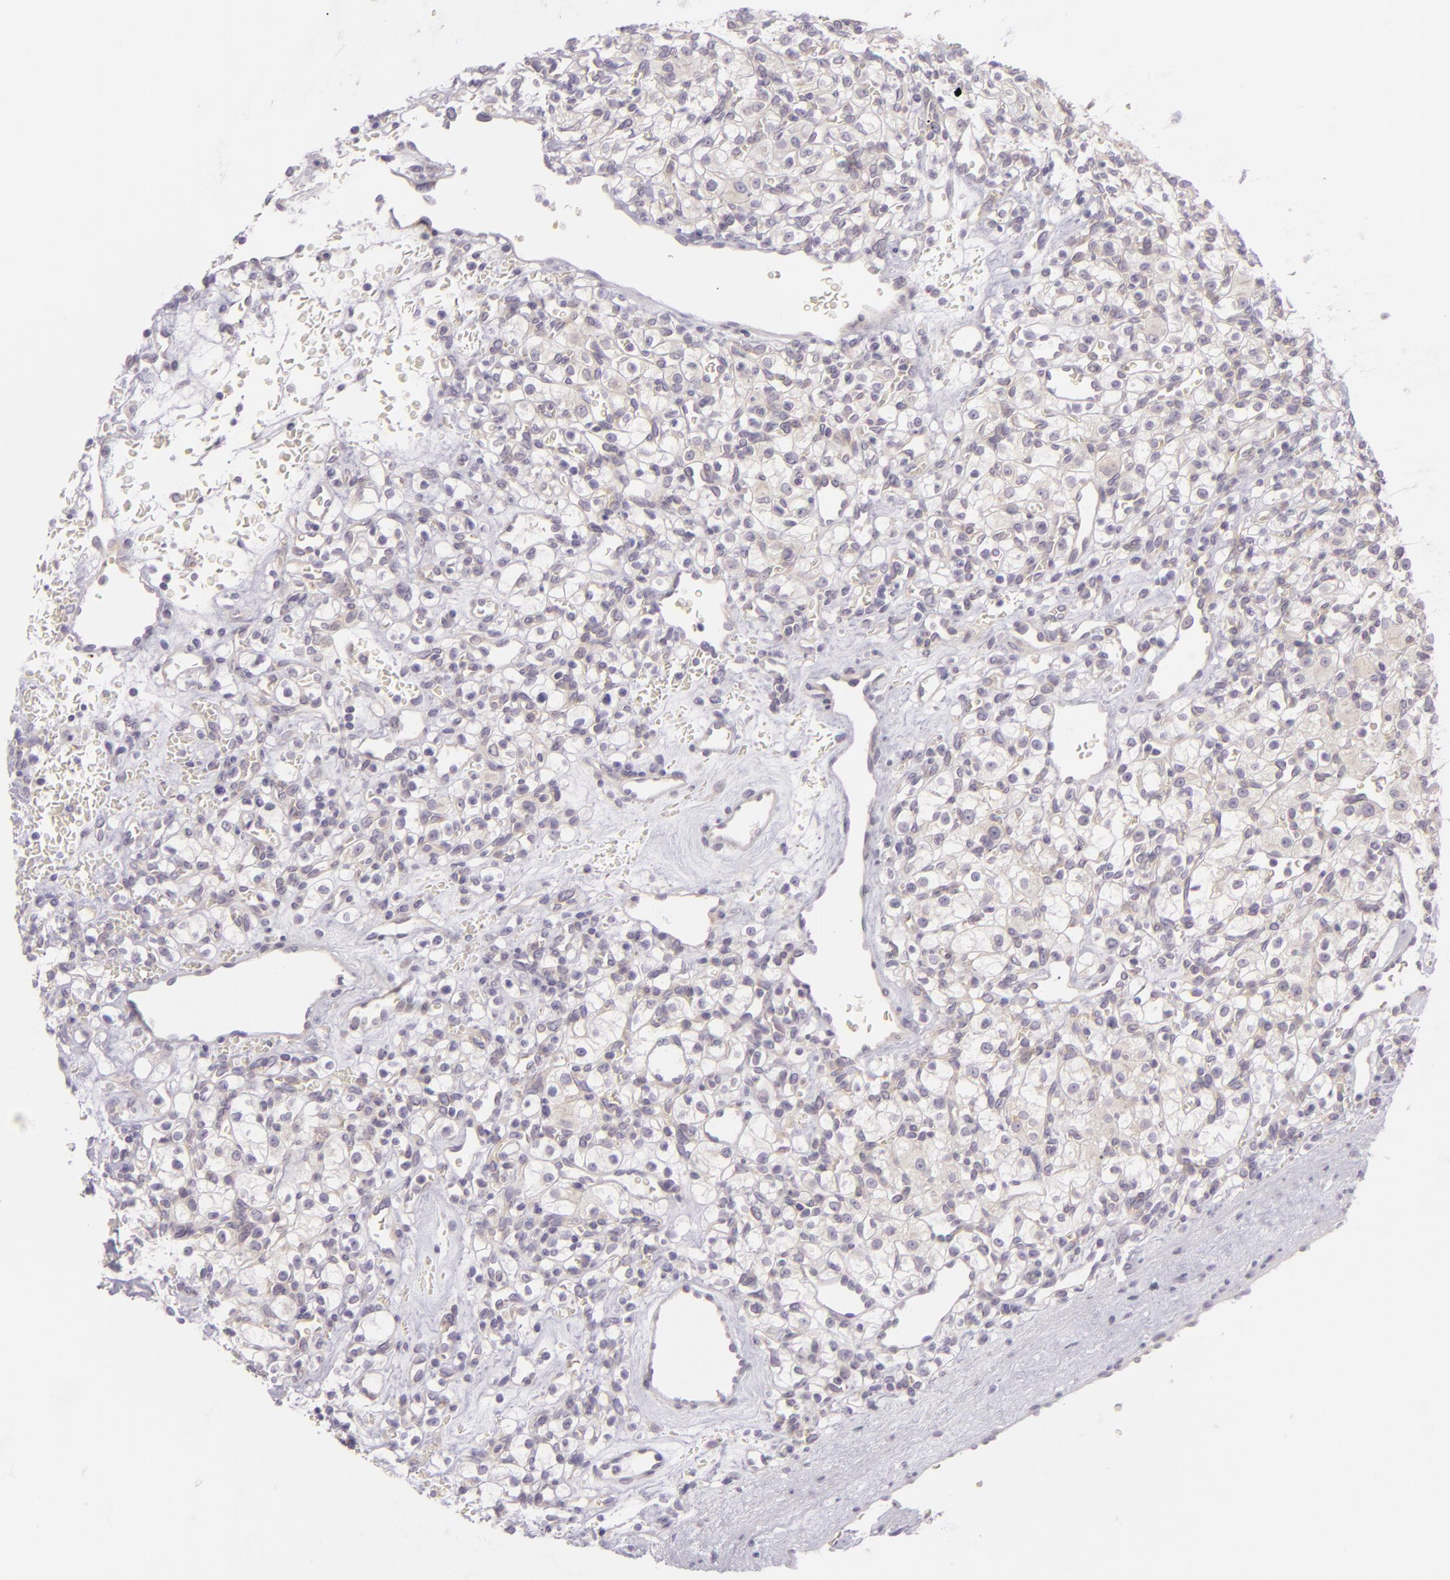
{"staining": {"intensity": "negative", "quantity": "none", "location": "none"}, "tissue": "renal cancer", "cell_type": "Tumor cells", "image_type": "cancer", "snomed": [{"axis": "morphology", "description": "Adenocarcinoma, NOS"}, {"axis": "topography", "description": "Kidney"}], "caption": "DAB (3,3'-diaminobenzidine) immunohistochemical staining of human renal adenocarcinoma demonstrates no significant positivity in tumor cells.", "gene": "ZC3H7B", "patient": {"sex": "female", "age": 62}}